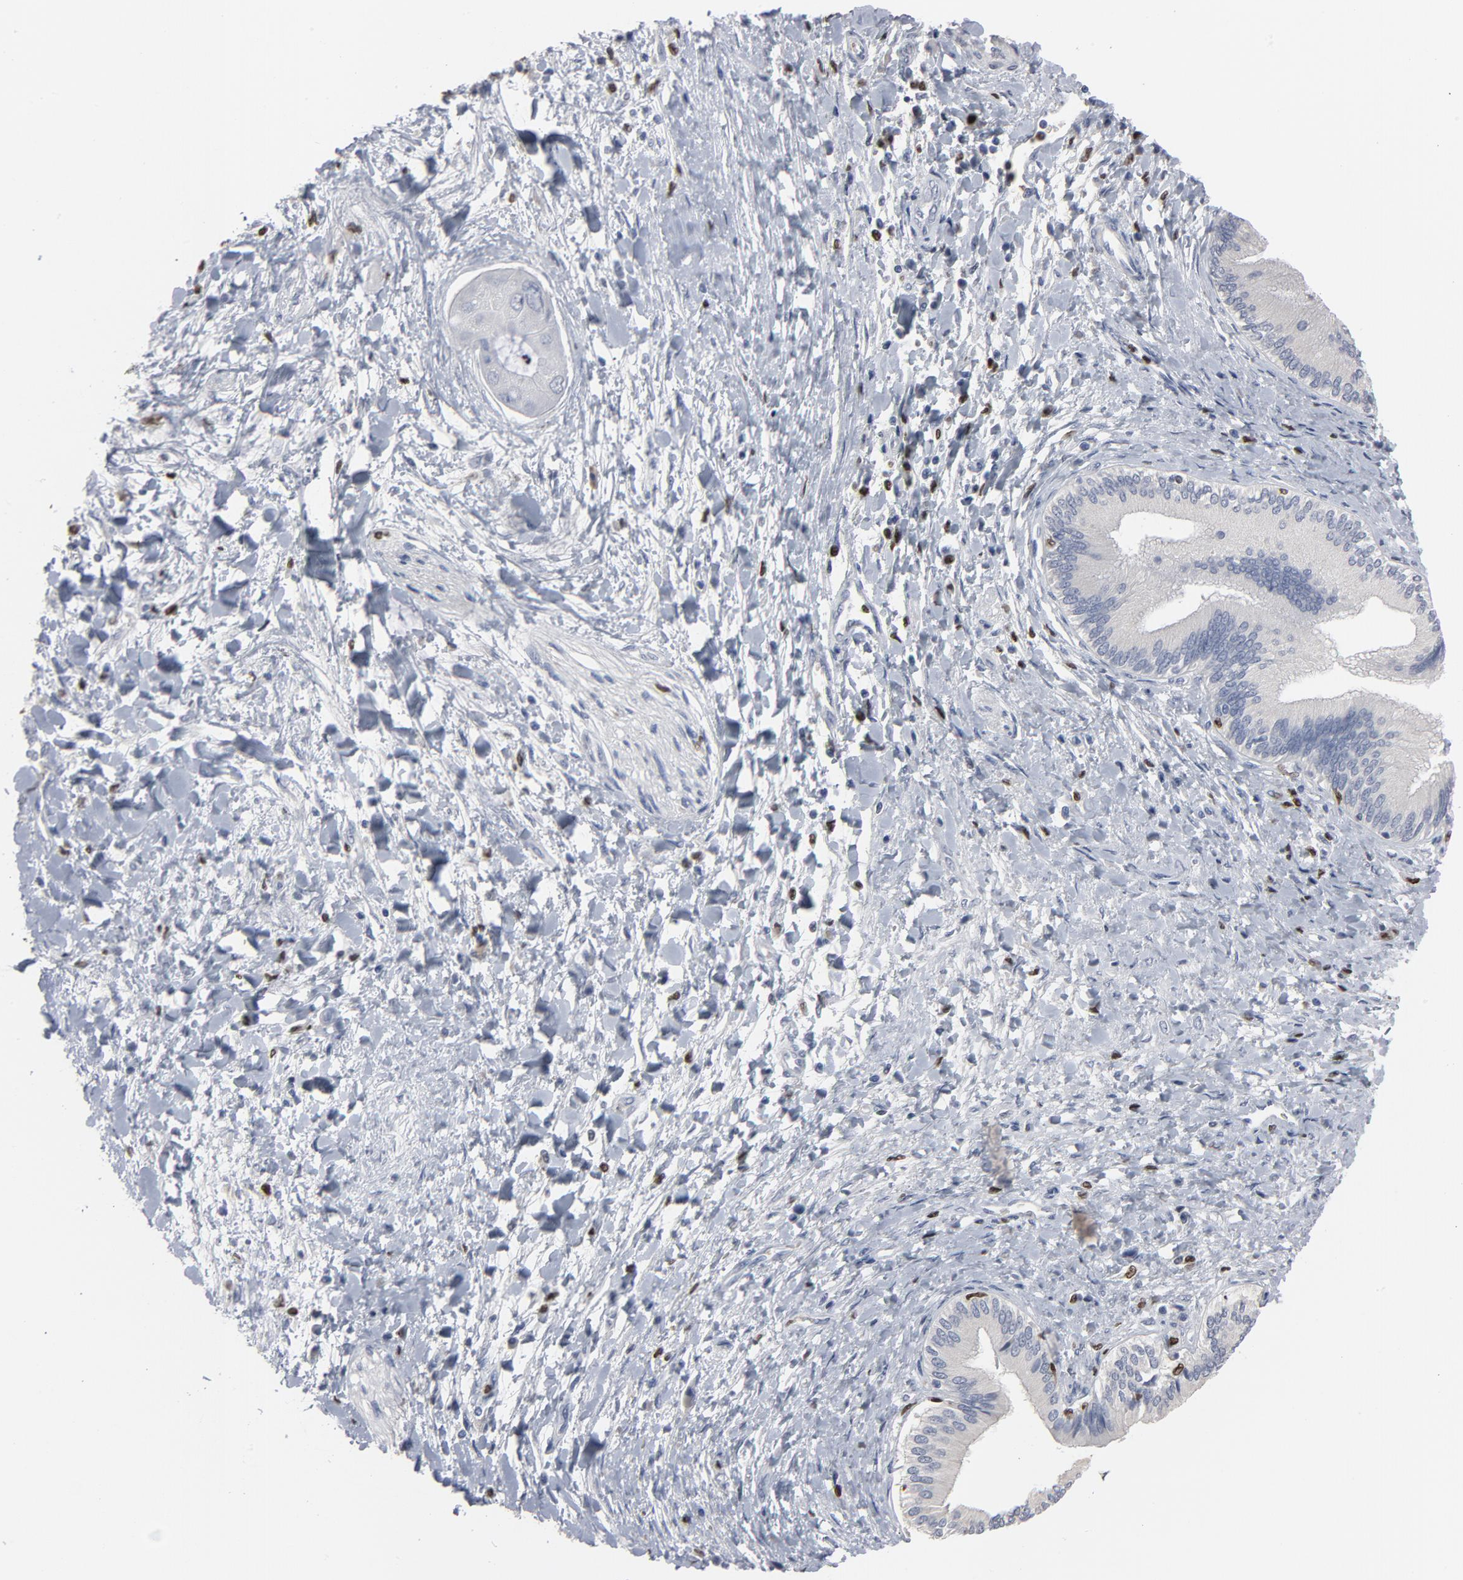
{"staining": {"intensity": "negative", "quantity": "none", "location": "none"}, "tissue": "adipose tissue", "cell_type": "Adipocytes", "image_type": "normal", "snomed": [{"axis": "morphology", "description": "Normal tissue, NOS"}, {"axis": "morphology", "description": "Cholangiocarcinoma"}, {"axis": "topography", "description": "Liver"}, {"axis": "topography", "description": "Peripheral nerve tissue"}], "caption": "Photomicrograph shows no significant protein staining in adipocytes of unremarkable adipose tissue.", "gene": "SPI1", "patient": {"sex": "male", "age": 50}}